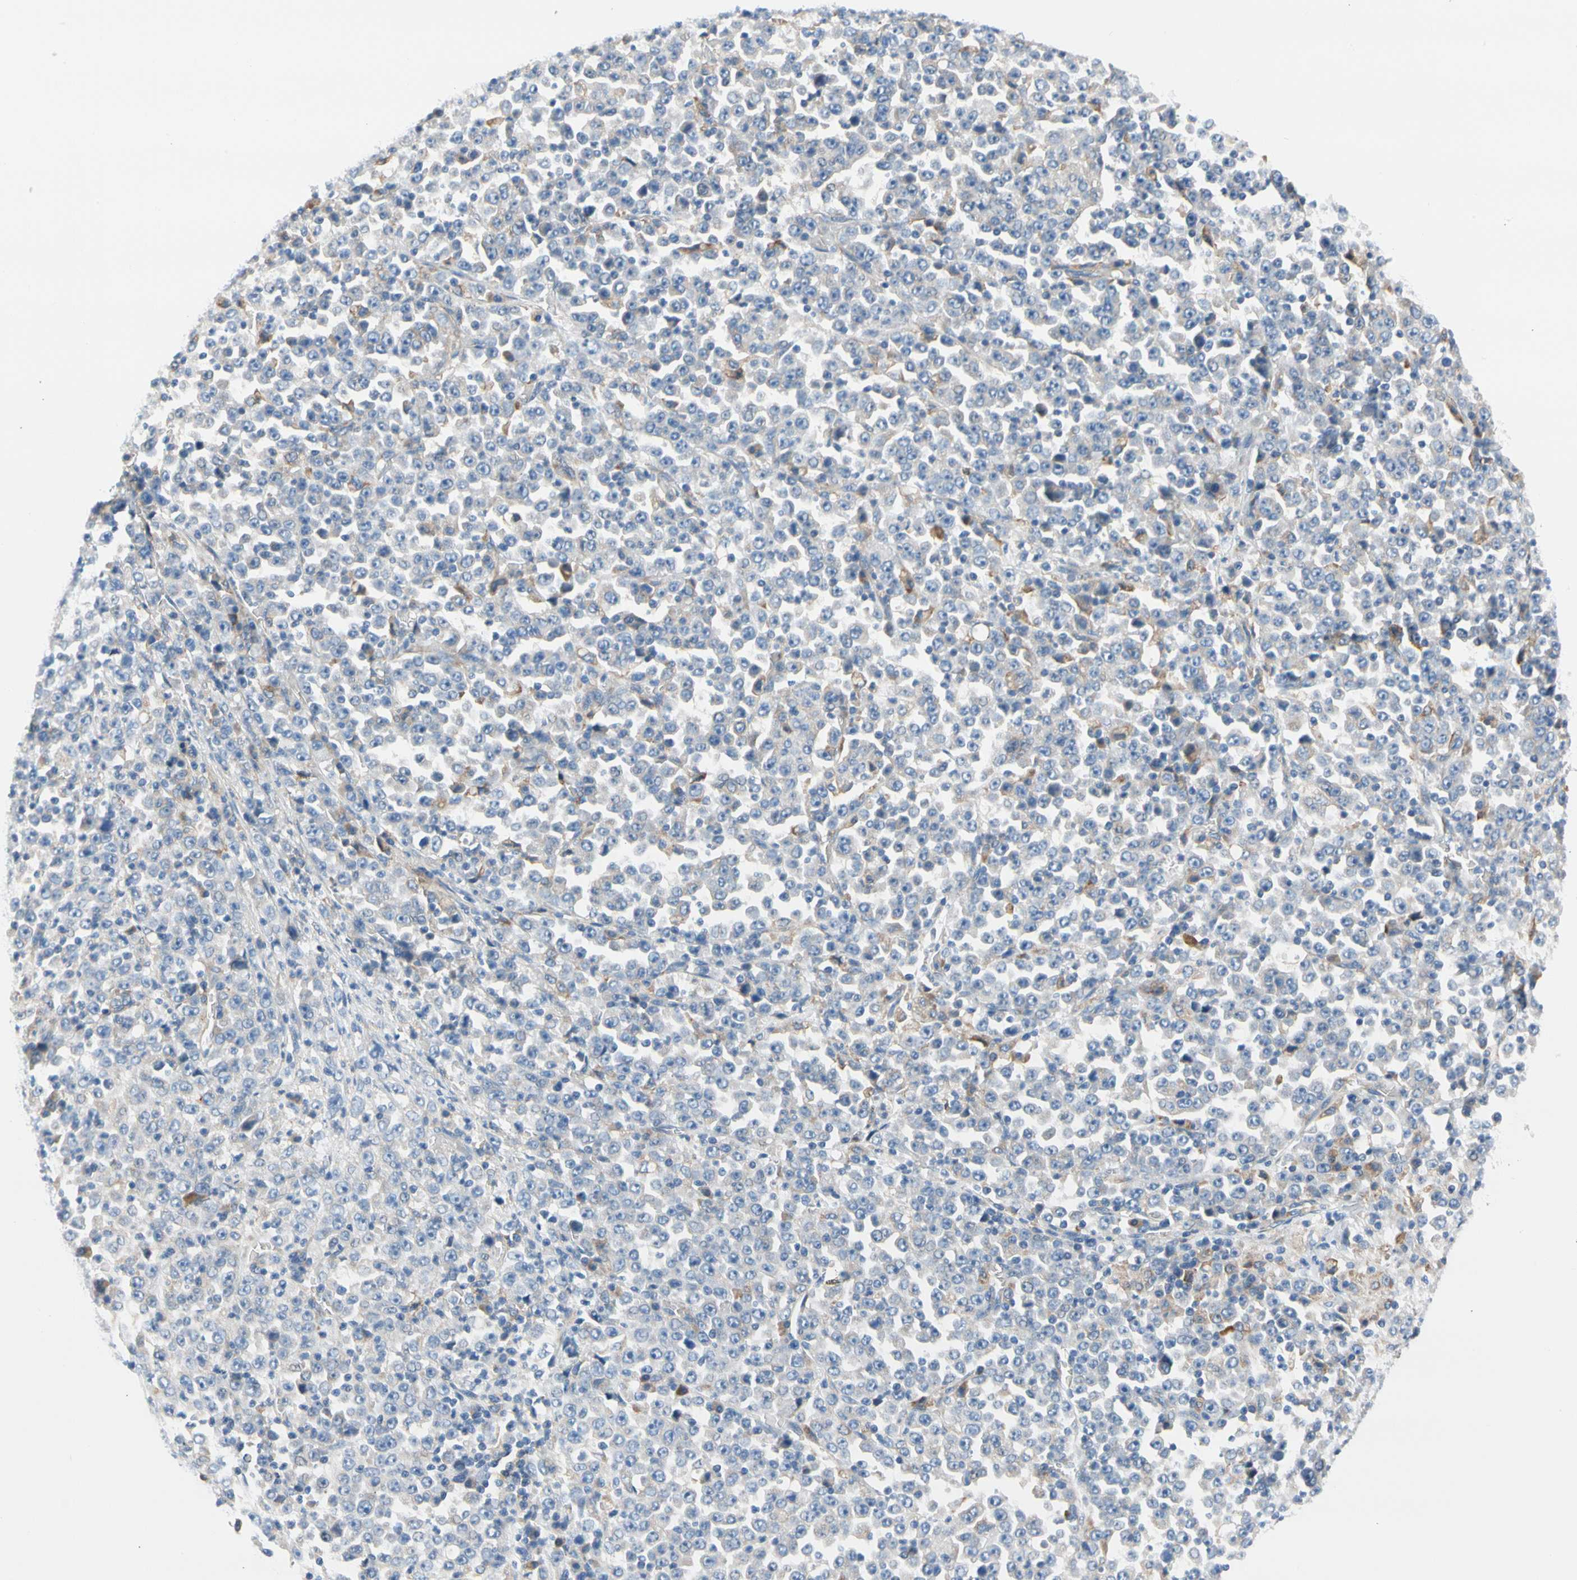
{"staining": {"intensity": "weak", "quantity": "<25%", "location": "cytoplasmic/membranous"}, "tissue": "stomach cancer", "cell_type": "Tumor cells", "image_type": "cancer", "snomed": [{"axis": "morphology", "description": "Normal tissue, NOS"}, {"axis": "morphology", "description": "Adenocarcinoma, NOS"}, {"axis": "topography", "description": "Stomach, upper"}, {"axis": "topography", "description": "Stomach"}], "caption": "This is a histopathology image of immunohistochemistry (IHC) staining of stomach adenocarcinoma, which shows no expression in tumor cells.", "gene": "STXBP1", "patient": {"sex": "male", "age": 59}}